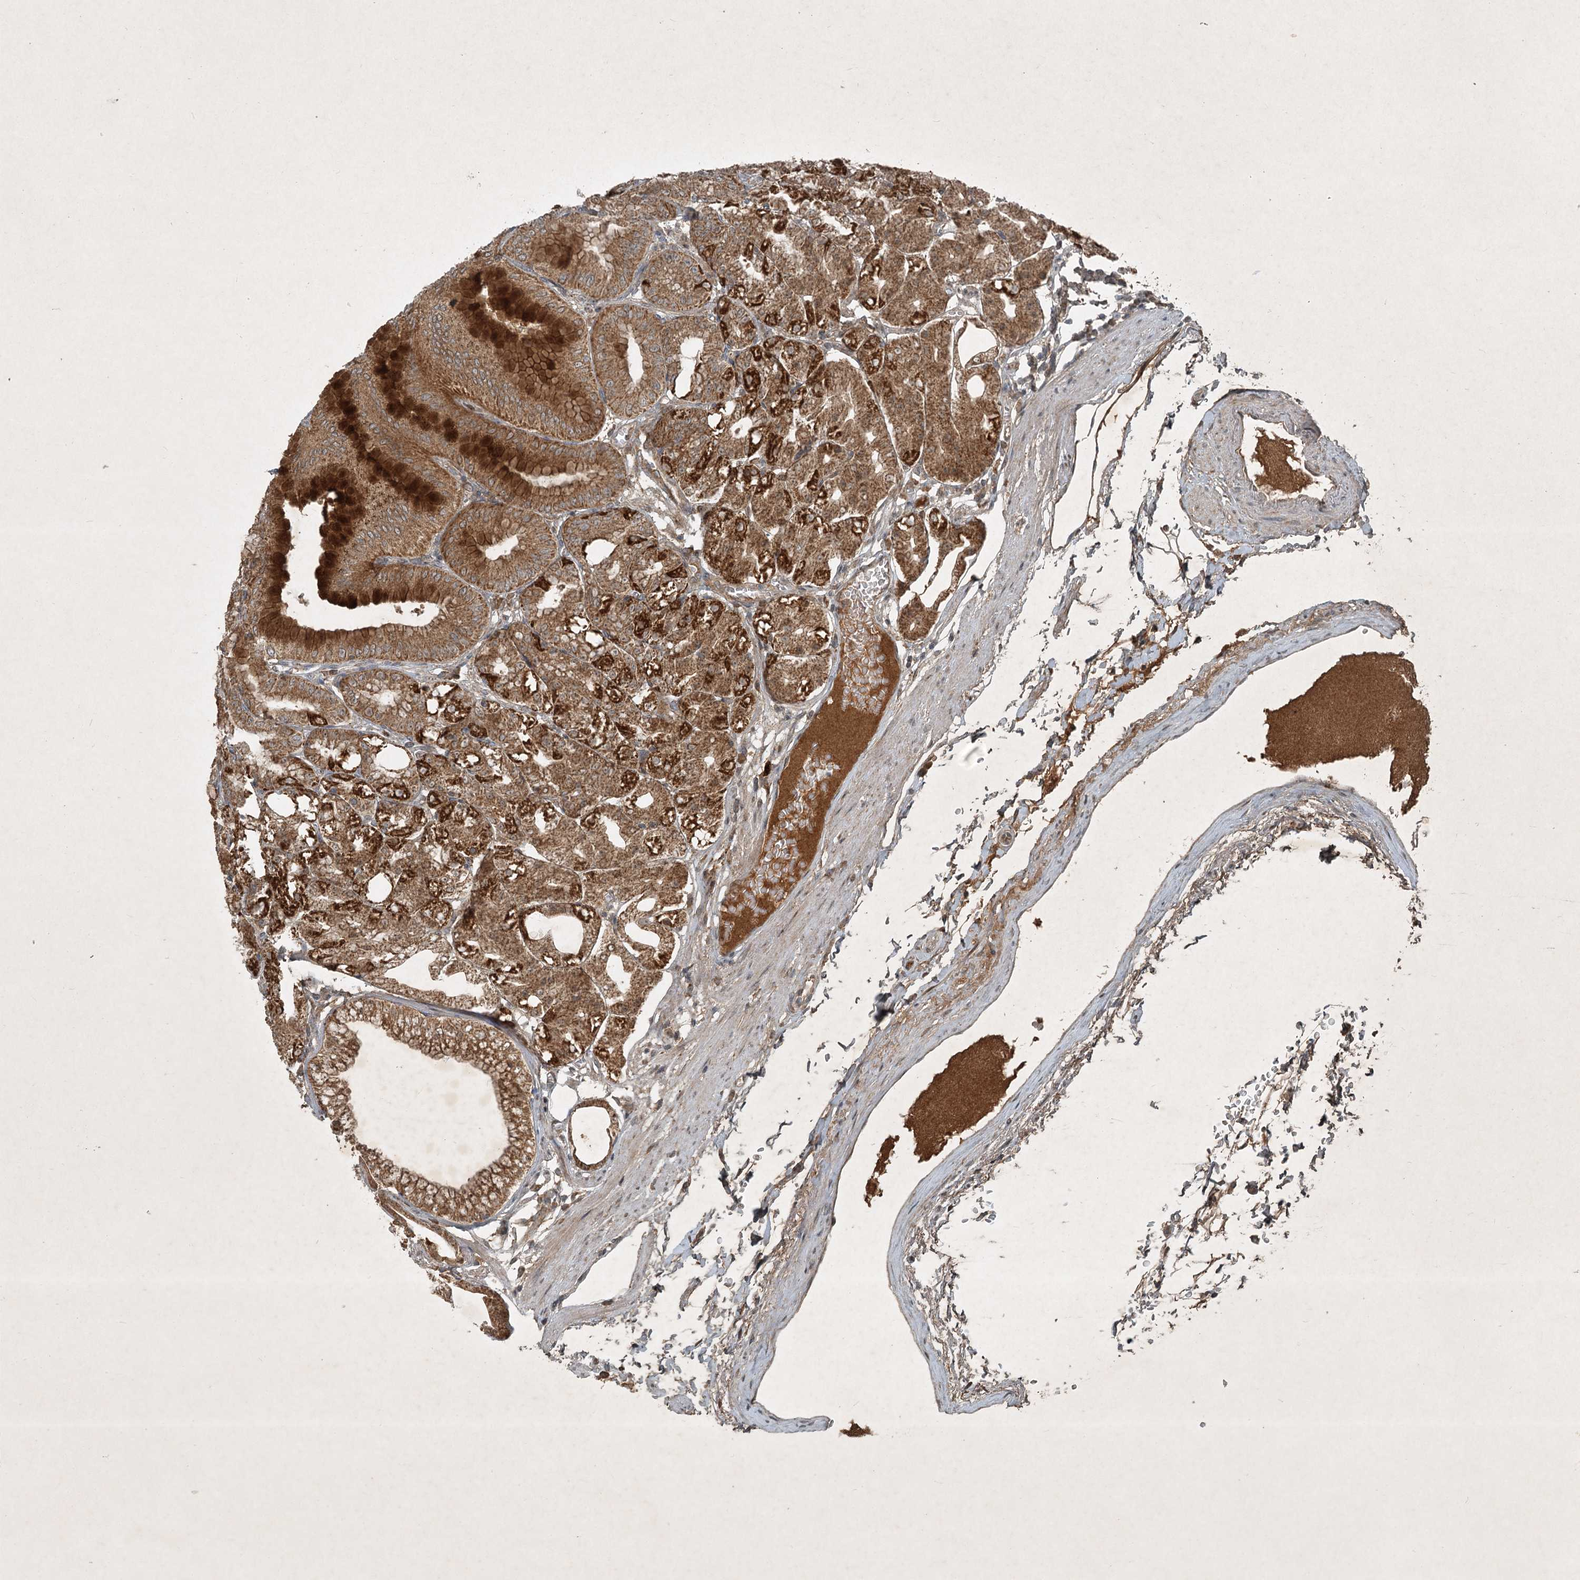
{"staining": {"intensity": "strong", "quantity": ">75%", "location": "cytoplasmic/membranous"}, "tissue": "stomach", "cell_type": "Glandular cells", "image_type": "normal", "snomed": [{"axis": "morphology", "description": "Normal tissue, NOS"}, {"axis": "topography", "description": "Stomach, lower"}], "caption": "Unremarkable stomach displays strong cytoplasmic/membranous positivity in approximately >75% of glandular cells Nuclei are stained in blue..", "gene": "UNC93A", "patient": {"sex": "male", "age": 71}}